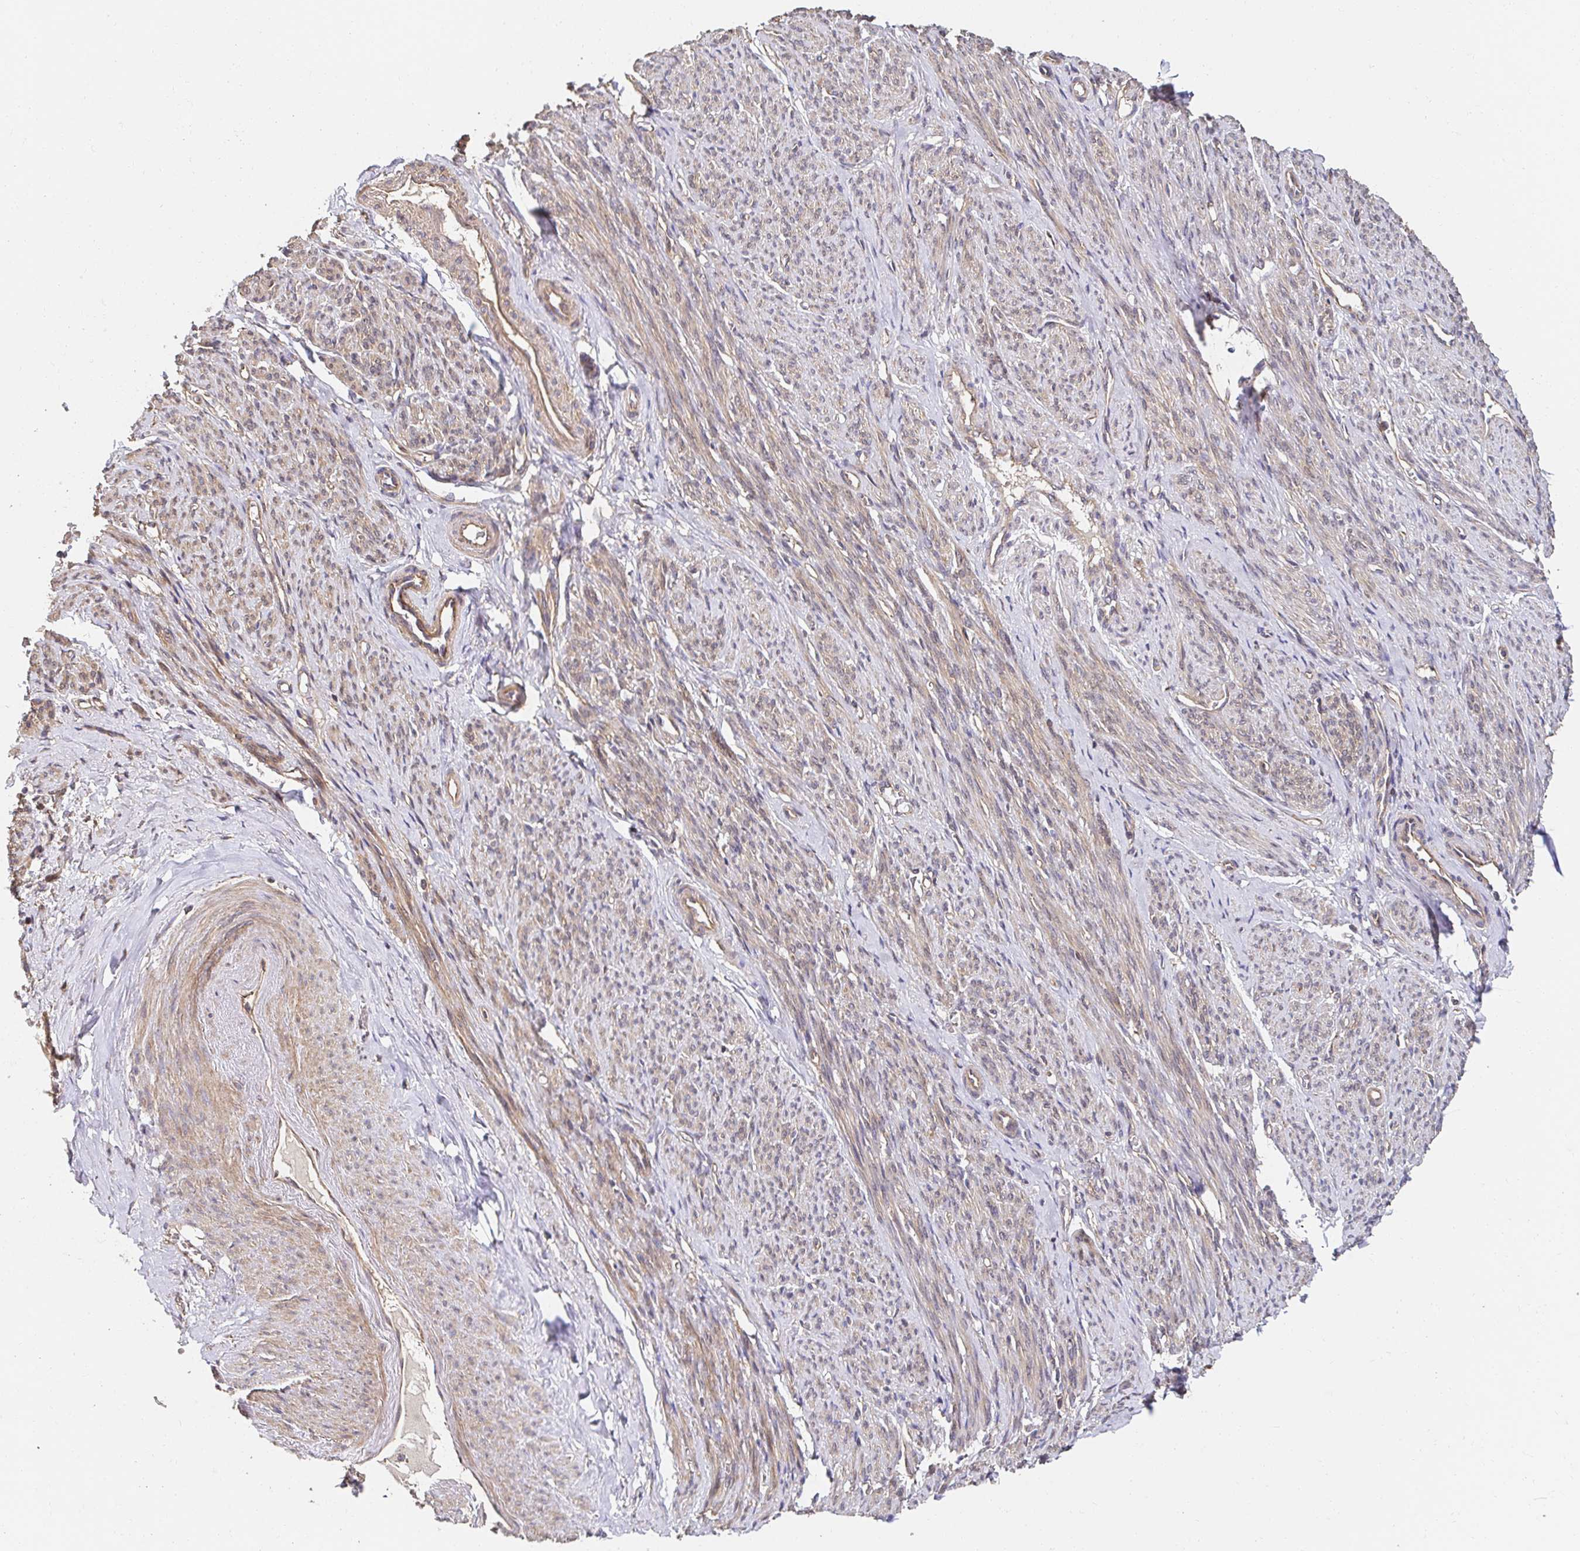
{"staining": {"intensity": "moderate", "quantity": "25%-75%", "location": "cytoplasmic/membranous"}, "tissue": "smooth muscle", "cell_type": "Smooth muscle cells", "image_type": "normal", "snomed": [{"axis": "morphology", "description": "Normal tissue, NOS"}, {"axis": "topography", "description": "Smooth muscle"}], "caption": "Brown immunohistochemical staining in benign human smooth muscle shows moderate cytoplasmic/membranous staining in about 25%-75% of smooth muscle cells.", "gene": "APBB1", "patient": {"sex": "female", "age": 65}}